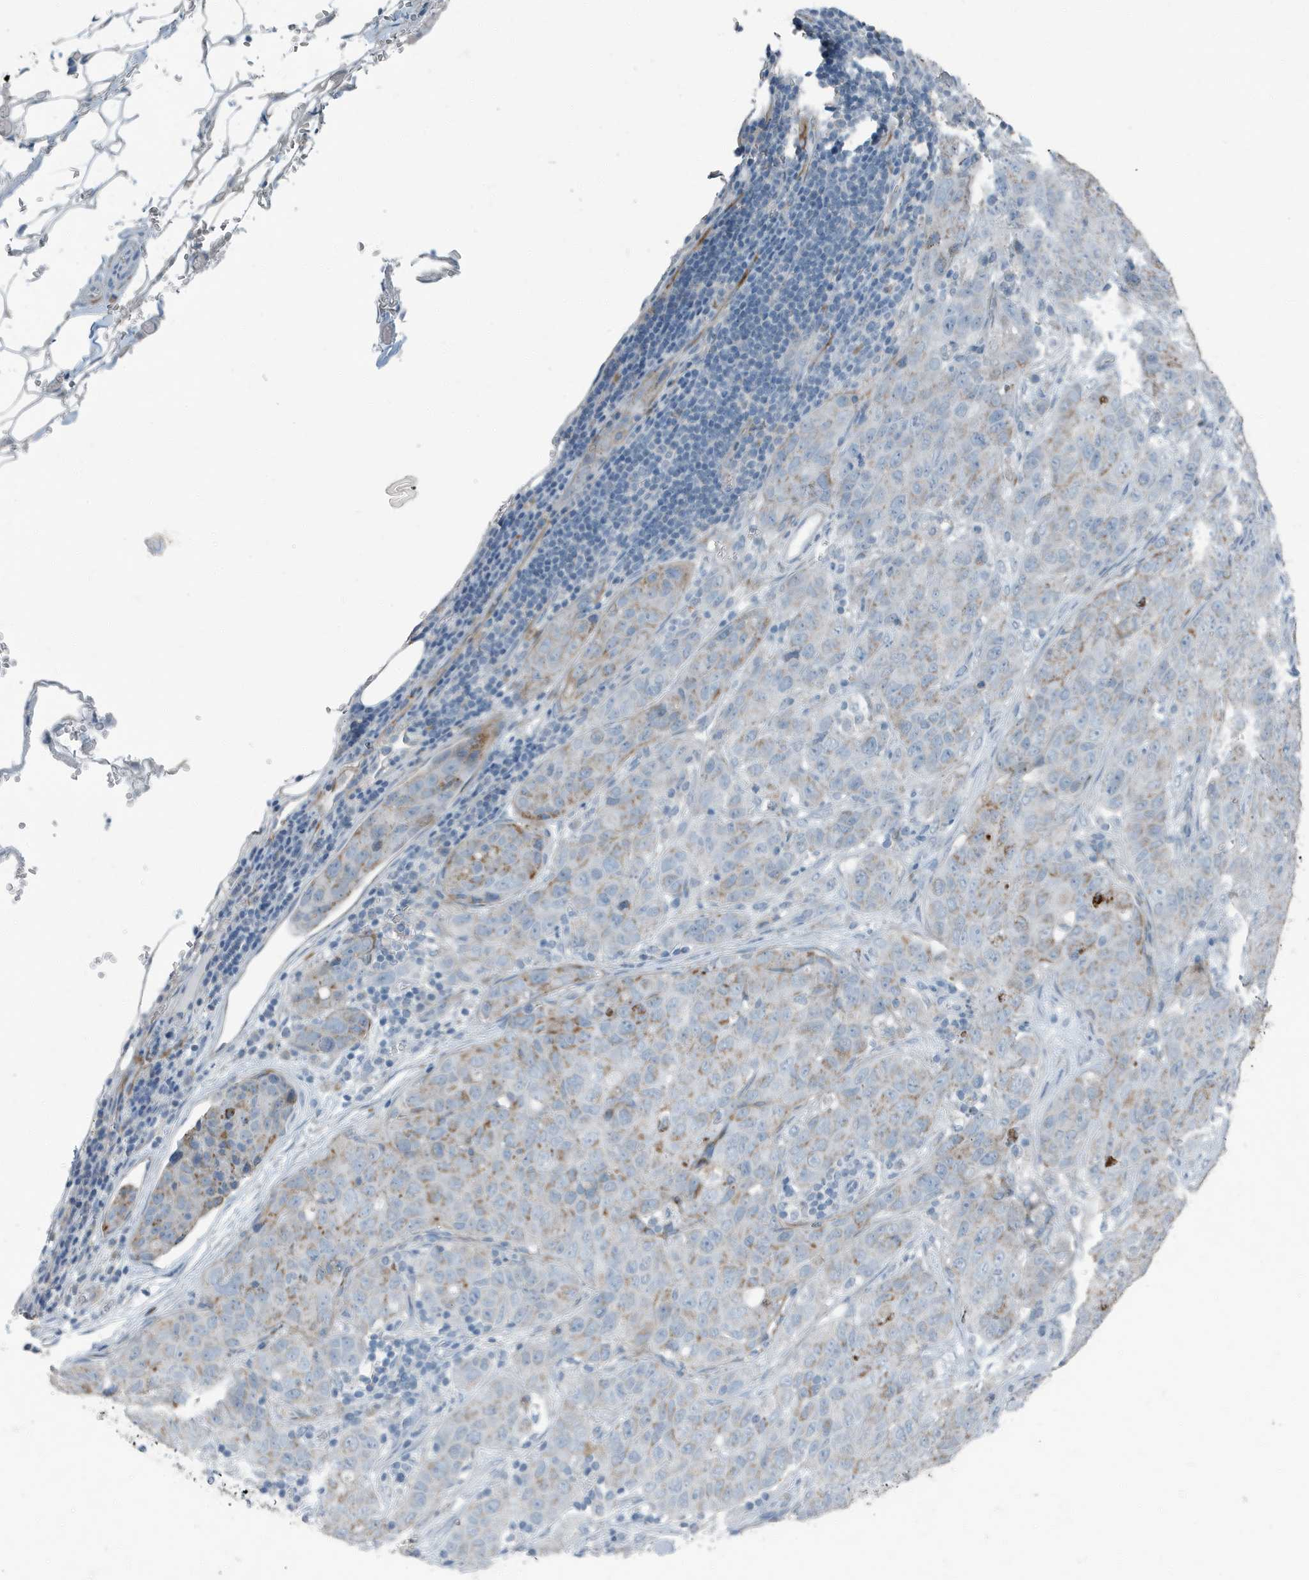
{"staining": {"intensity": "moderate", "quantity": "<25%", "location": "cytoplasmic/membranous"}, "tissue": "stomach cancer", "cell_type": "Tumor cells", "image_type": "cancer", "snomed": [{"axis": "morphology", "description": "Normal tissue, NOS"}, {"axis": "morphology", "description": "Adenocarcinoma, NOS"}, {"axis": "topography", "description": "Lymph node"}, {"axis": "topography", "description": "Stomach"}], "caption": "This micrograph shows immunohistochemistry staining of adenocarcinoma (stomach), with low moderate cytoplasmic/membranous expression in approximately <25% of tumor cells.", "gene": "FAM162A", "patient": {"sex": "male", "age": 48}}